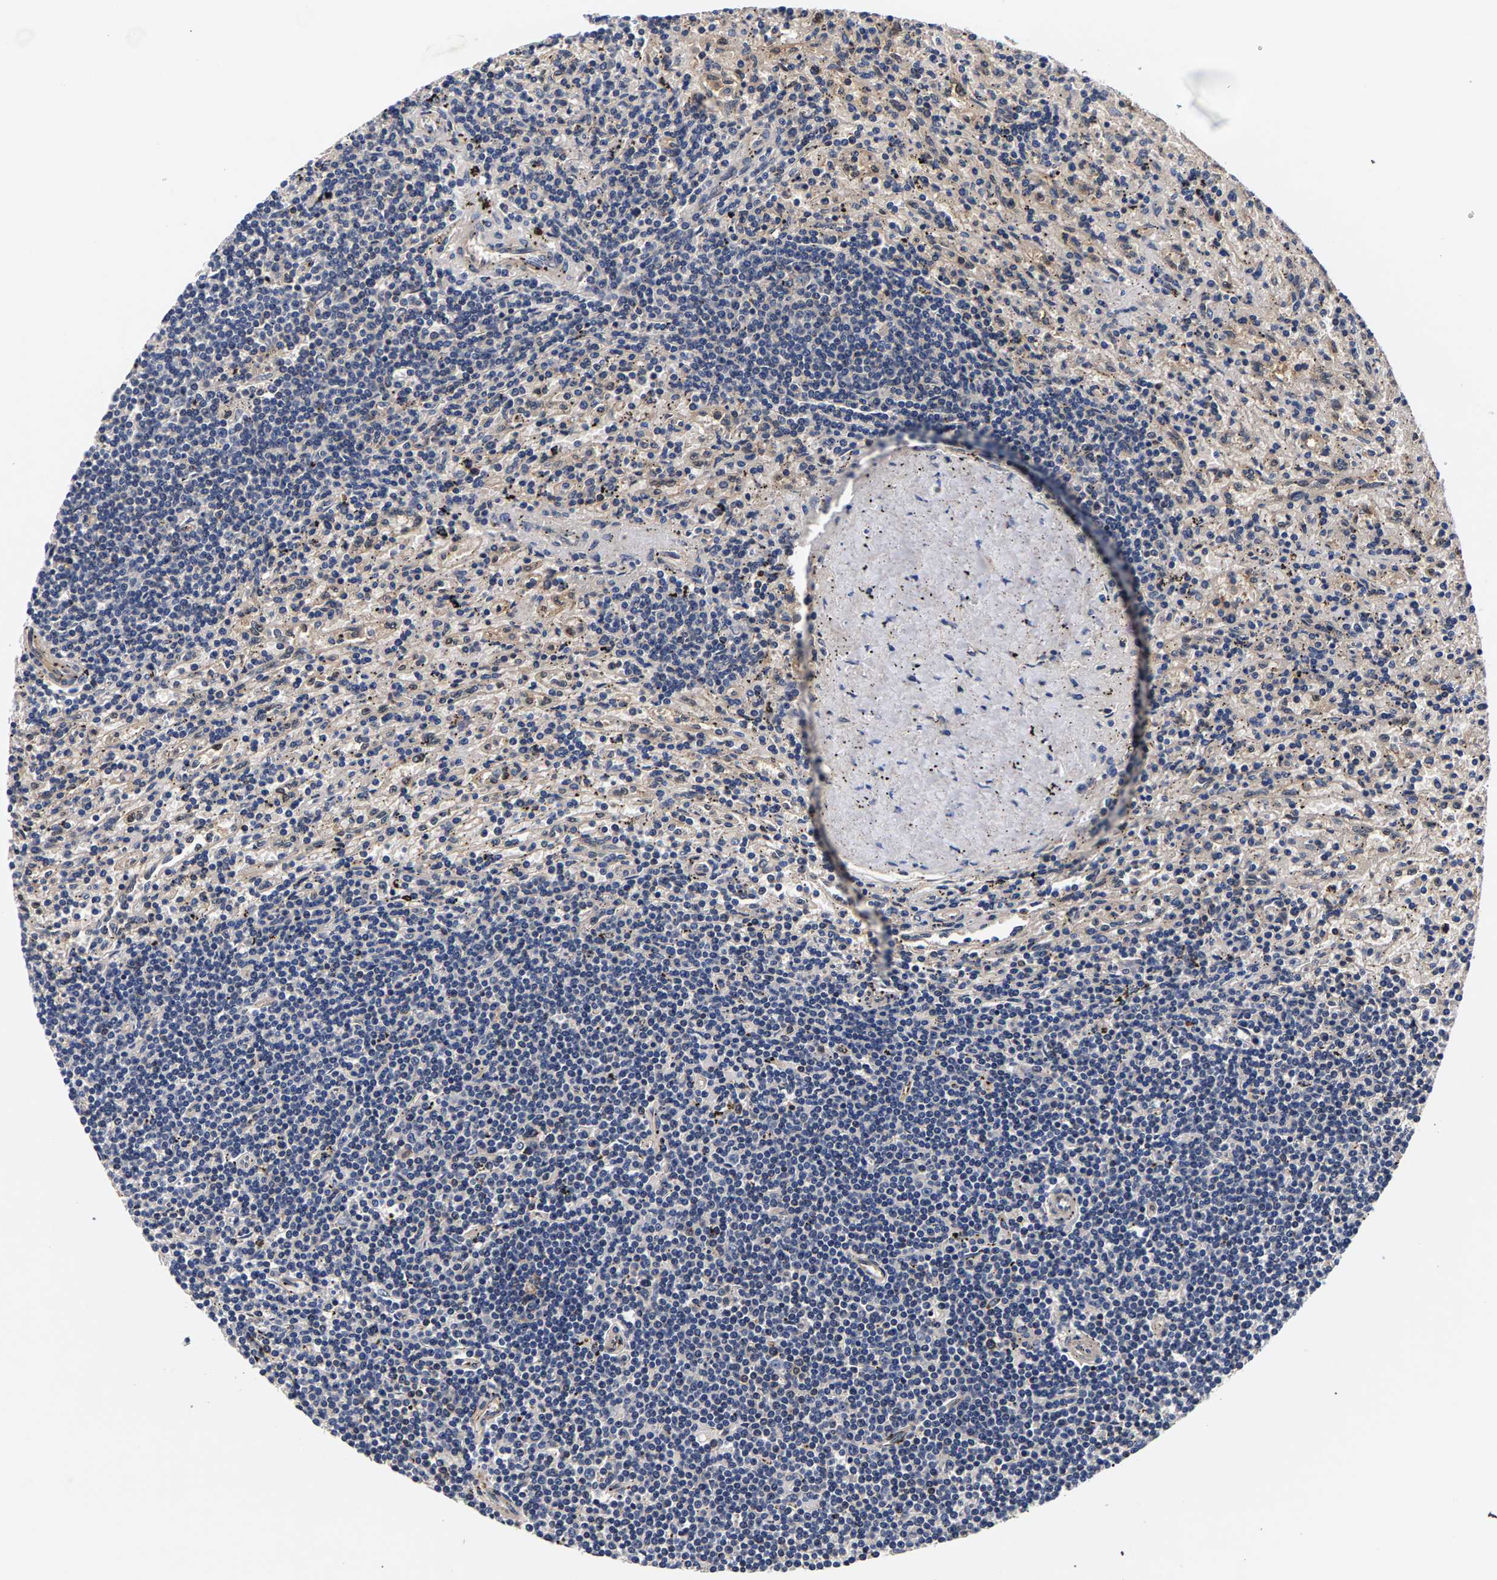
{"staining": {"intensity": "negative", "quantity": "none", "location": "none"}, "tissue": "lymphoma", "cell_type": "Tumor cells", "image_type": "cancer", "snomed": [{"axis": "morphology", "description": "Malignant lymphoma, non-Hodgkin's type, Low grade"}, {"axis": "topography", "description": "Spleen"}], "caption": "Immunohistochemistry of lymphoma reveals no expression in tumor cells.", "gene": "MARCHF7", "patient": {"sex": "male", "age": 76}}